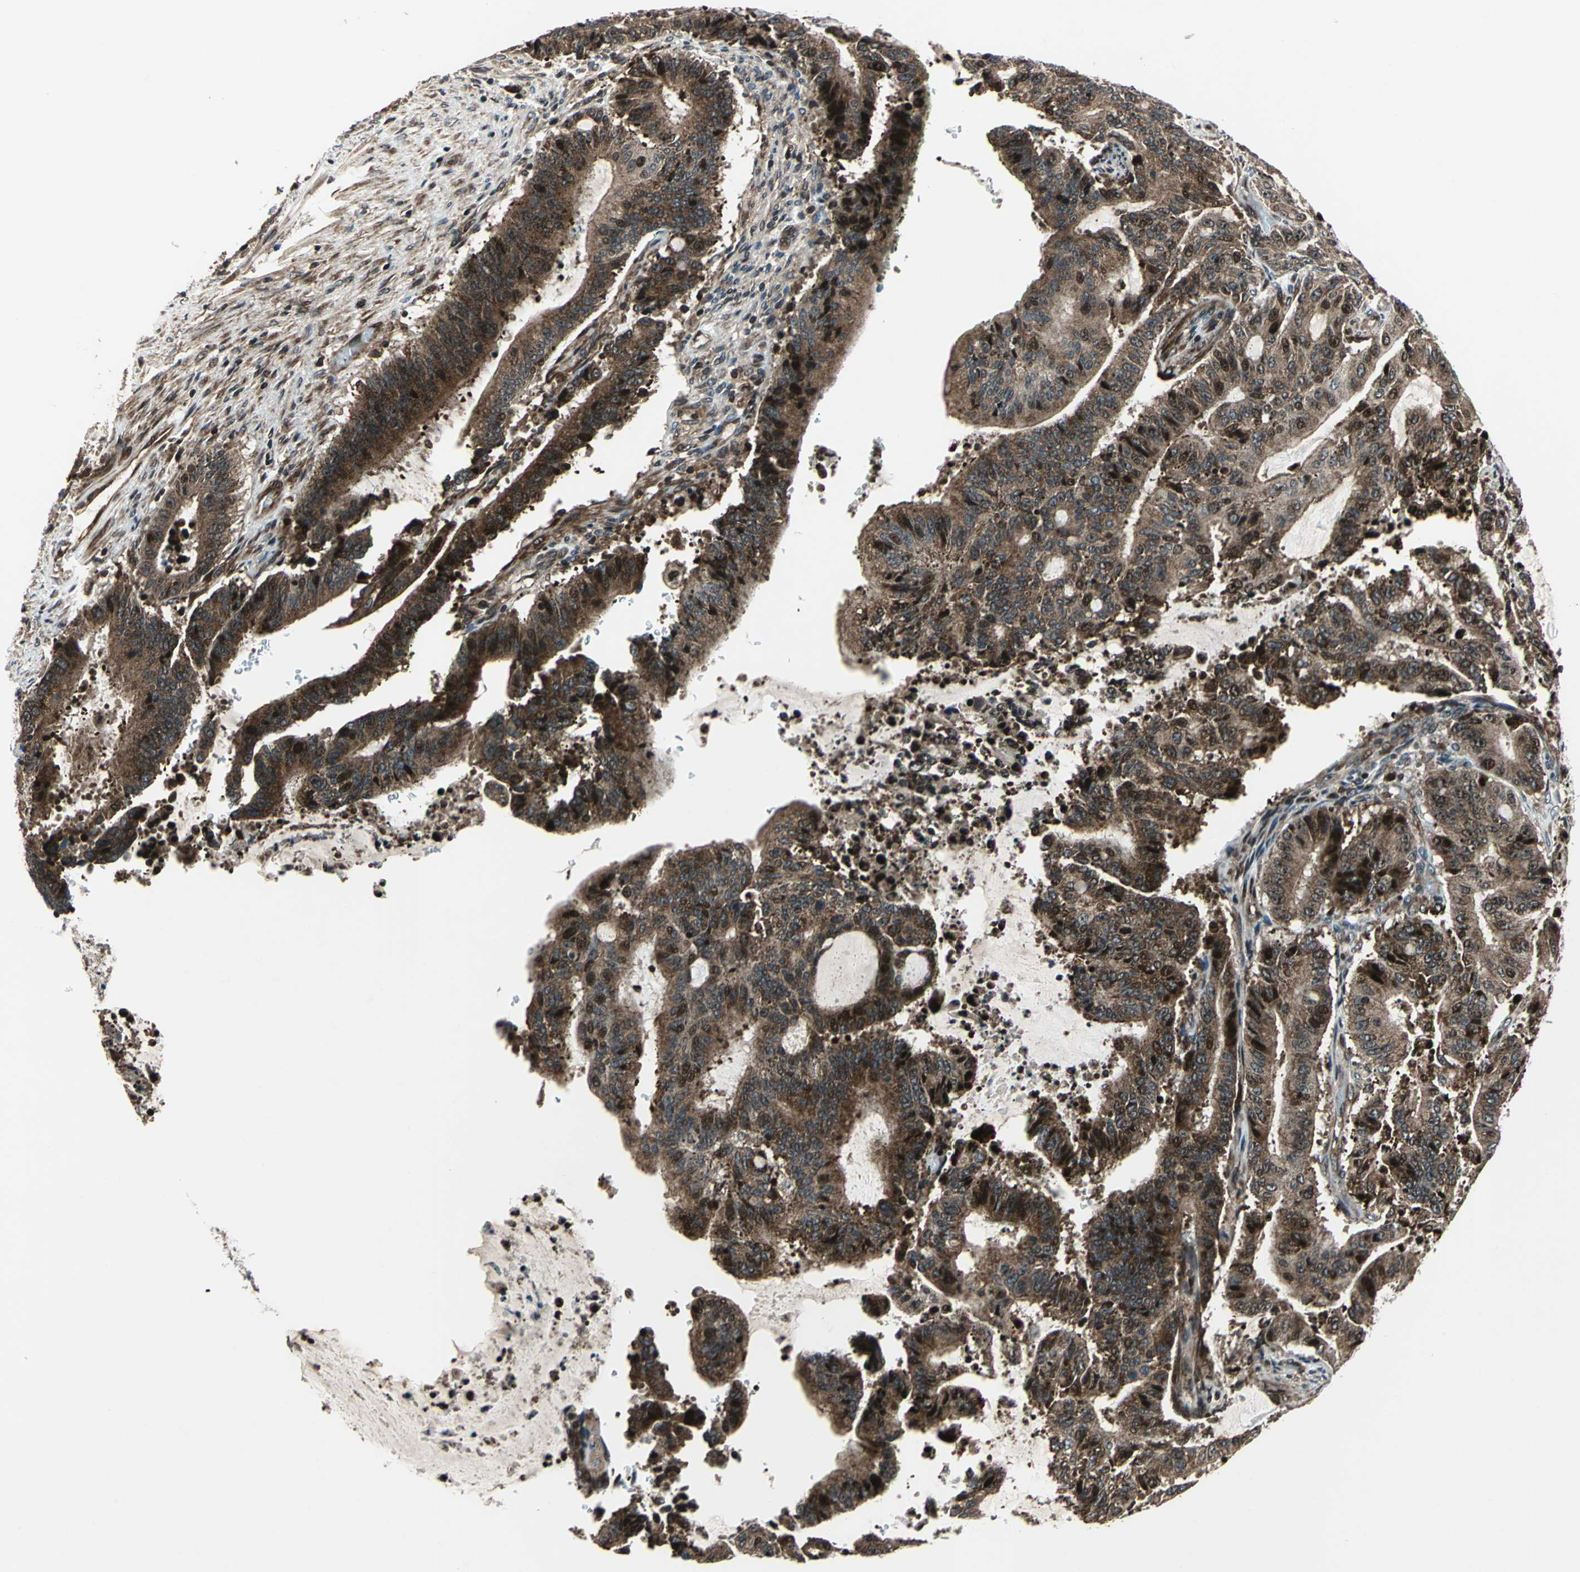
{"staining": {"intensity": "strong", "quantity": ">75%", "location": "cytoplasmic/membranous,nuclear"}, "tissue": "liver cancer", "cell_type": "Tumor cells", "image_type": "cancer", "snomed": [{"axis": "morphology", "description": "Cholangiocarcinoma"}, {"axis": "topography", "description": "Liver"}], "caption": "Liver cancer (cholangiocarcinoma) stained with a protein marker reveals strong staining in tumor cells.", "gene": "AATF", "patient": {"sex": "female", "age": 73}}